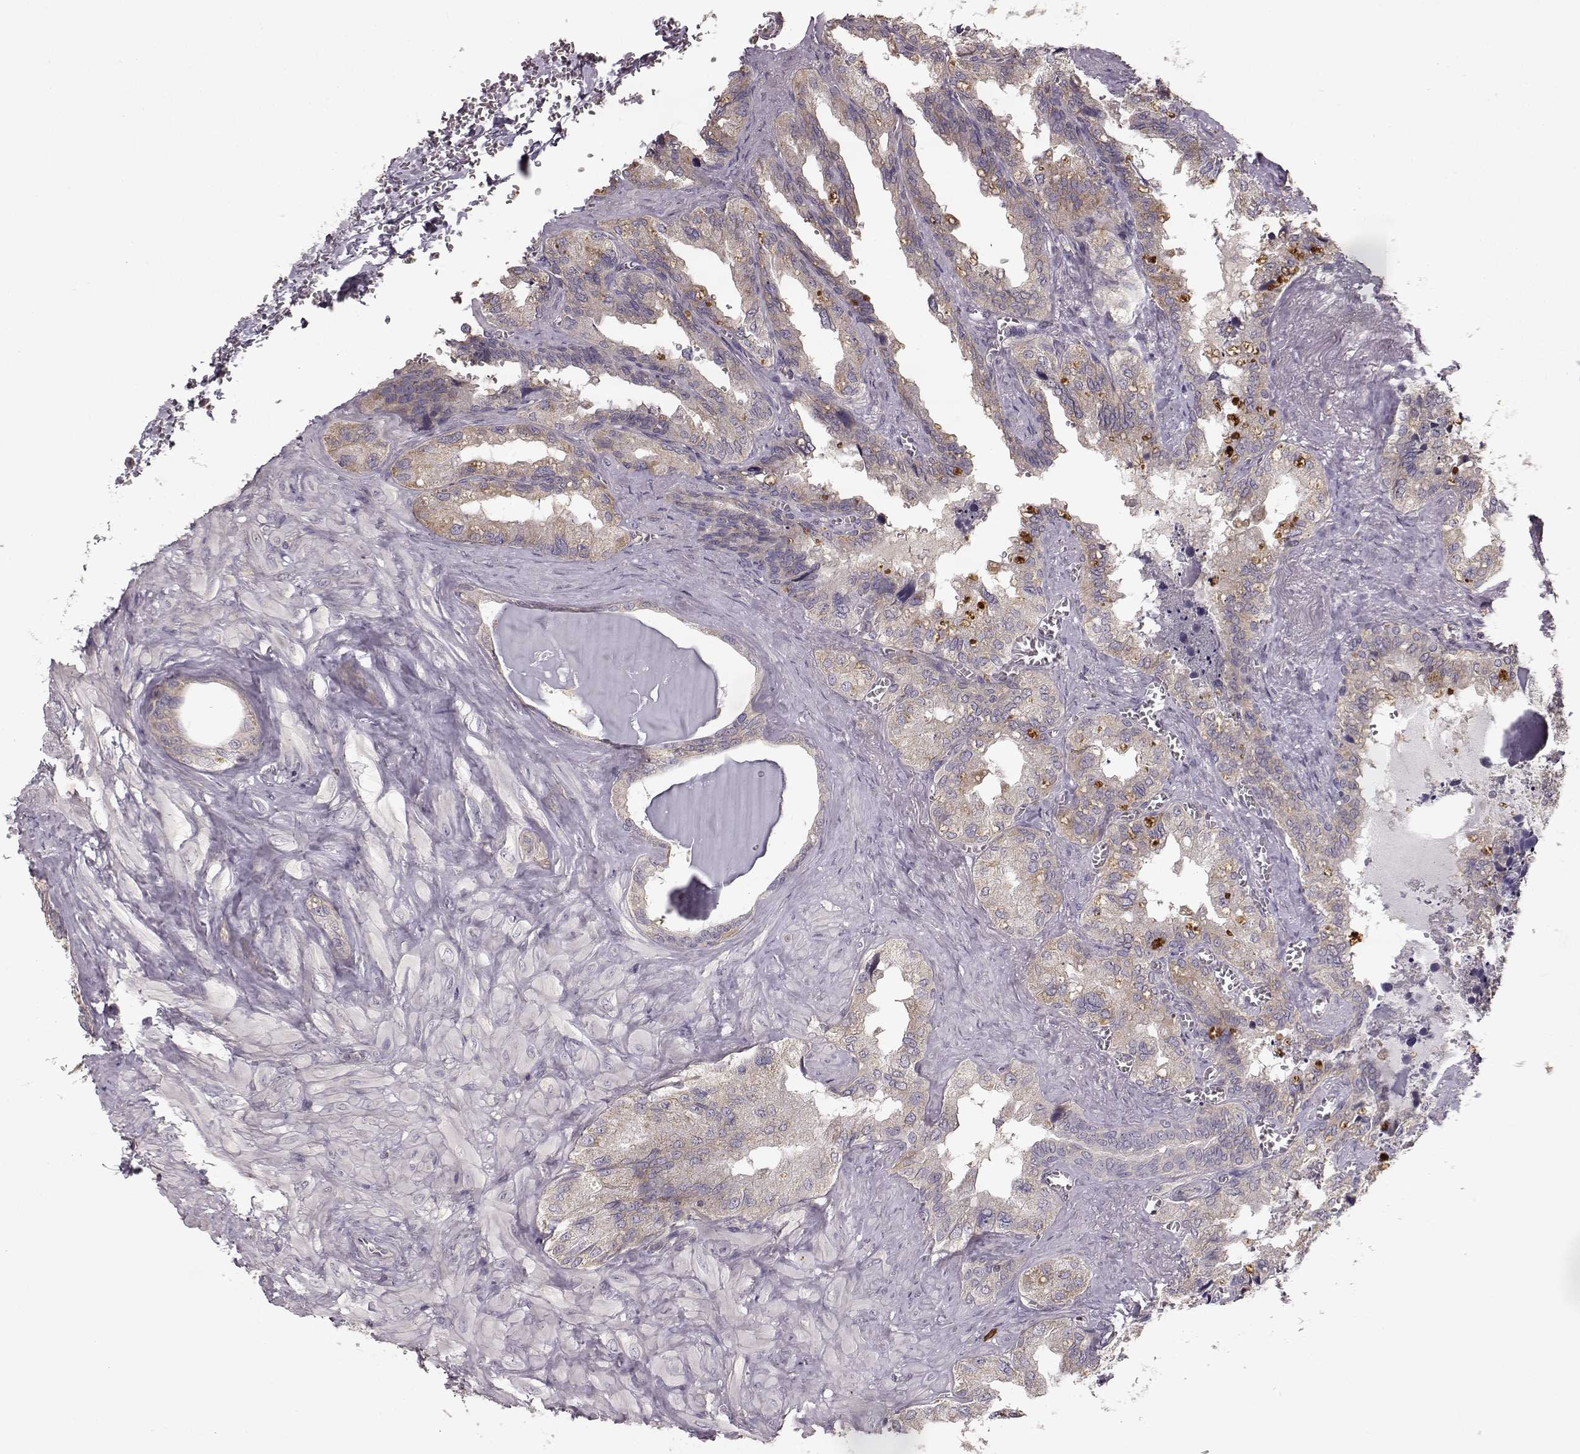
{"staining": {"intensity": "weak", "quantity": "<25%", "location": "cytoplasmic/membranous"}, "tissue": "seminal vesicle", "cell_type": "Glandular cells", "image_type": "normal", "snomed": [{"axis": "morphology", "description": "Normal tissue, NOS"}, {"axis": "topography", "description": "Seminal veicle"}], "caption": "Seminal vesicle was stained to show a protein in brown. There is no significant positivity in glandular cells.", "gene": "ERBB3", "patient": {"sex": "male", "age": 72}}